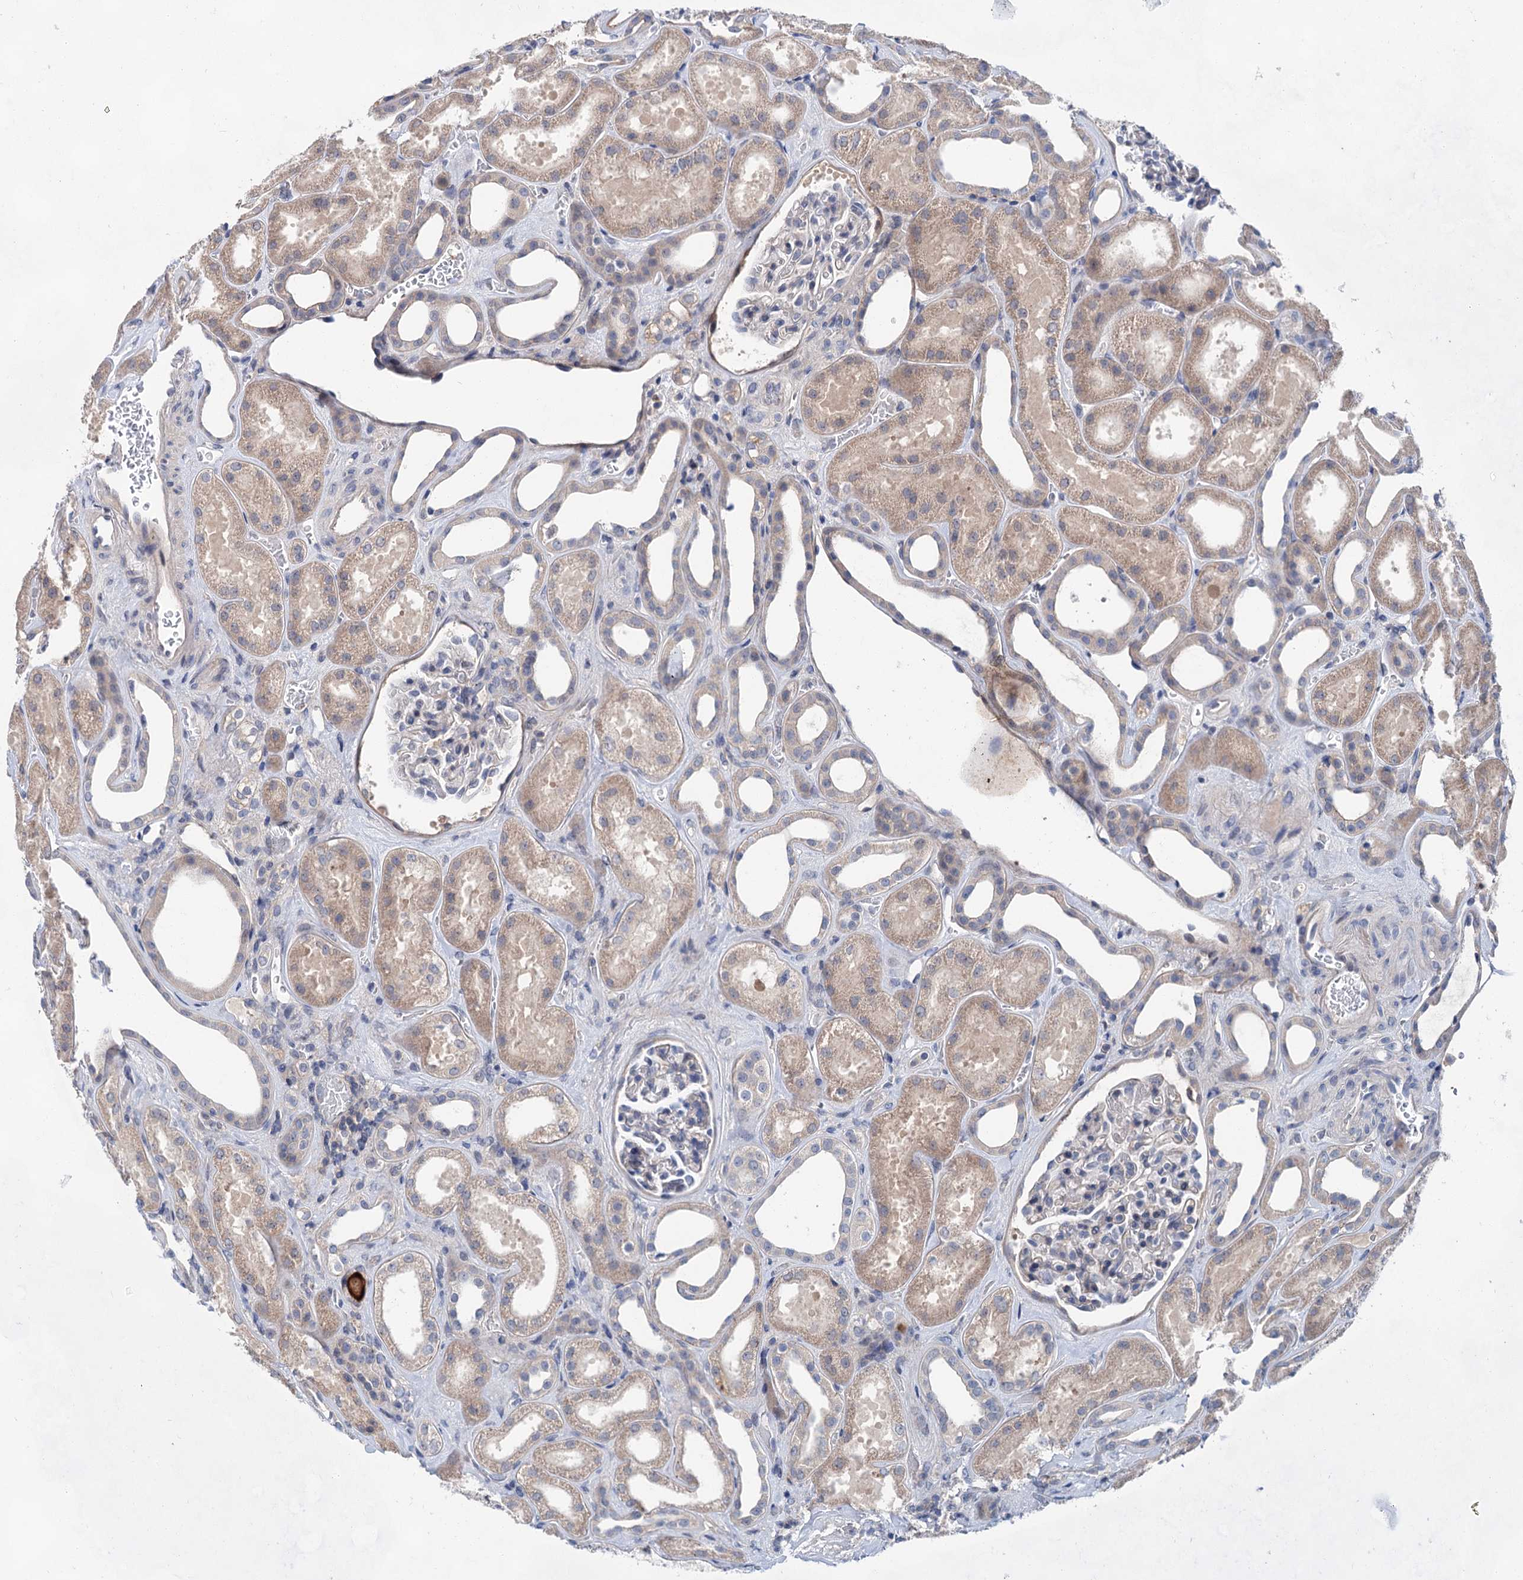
{"staining": {"intensity": "negative", "quantity": "none", "location": "none"}, "tissue": "kidney", "cell_type": "Cells in glomeruli", "image_type": "normal", "snomed": [{"axis": "morphology", "description": "Normal tissue, NOS"}, {"axis": "morphology", "description": "Adenocarcinoma, NOS"}, {"axis": "topography", "description": "Kidney"}], "caption": "This is an immunohistochemistry (IHC) micrograph of normal kidney. There is no staining in cells in glomeruli.", "gene": "MORN3", "patient": {"sex": "female", "age": 68}}